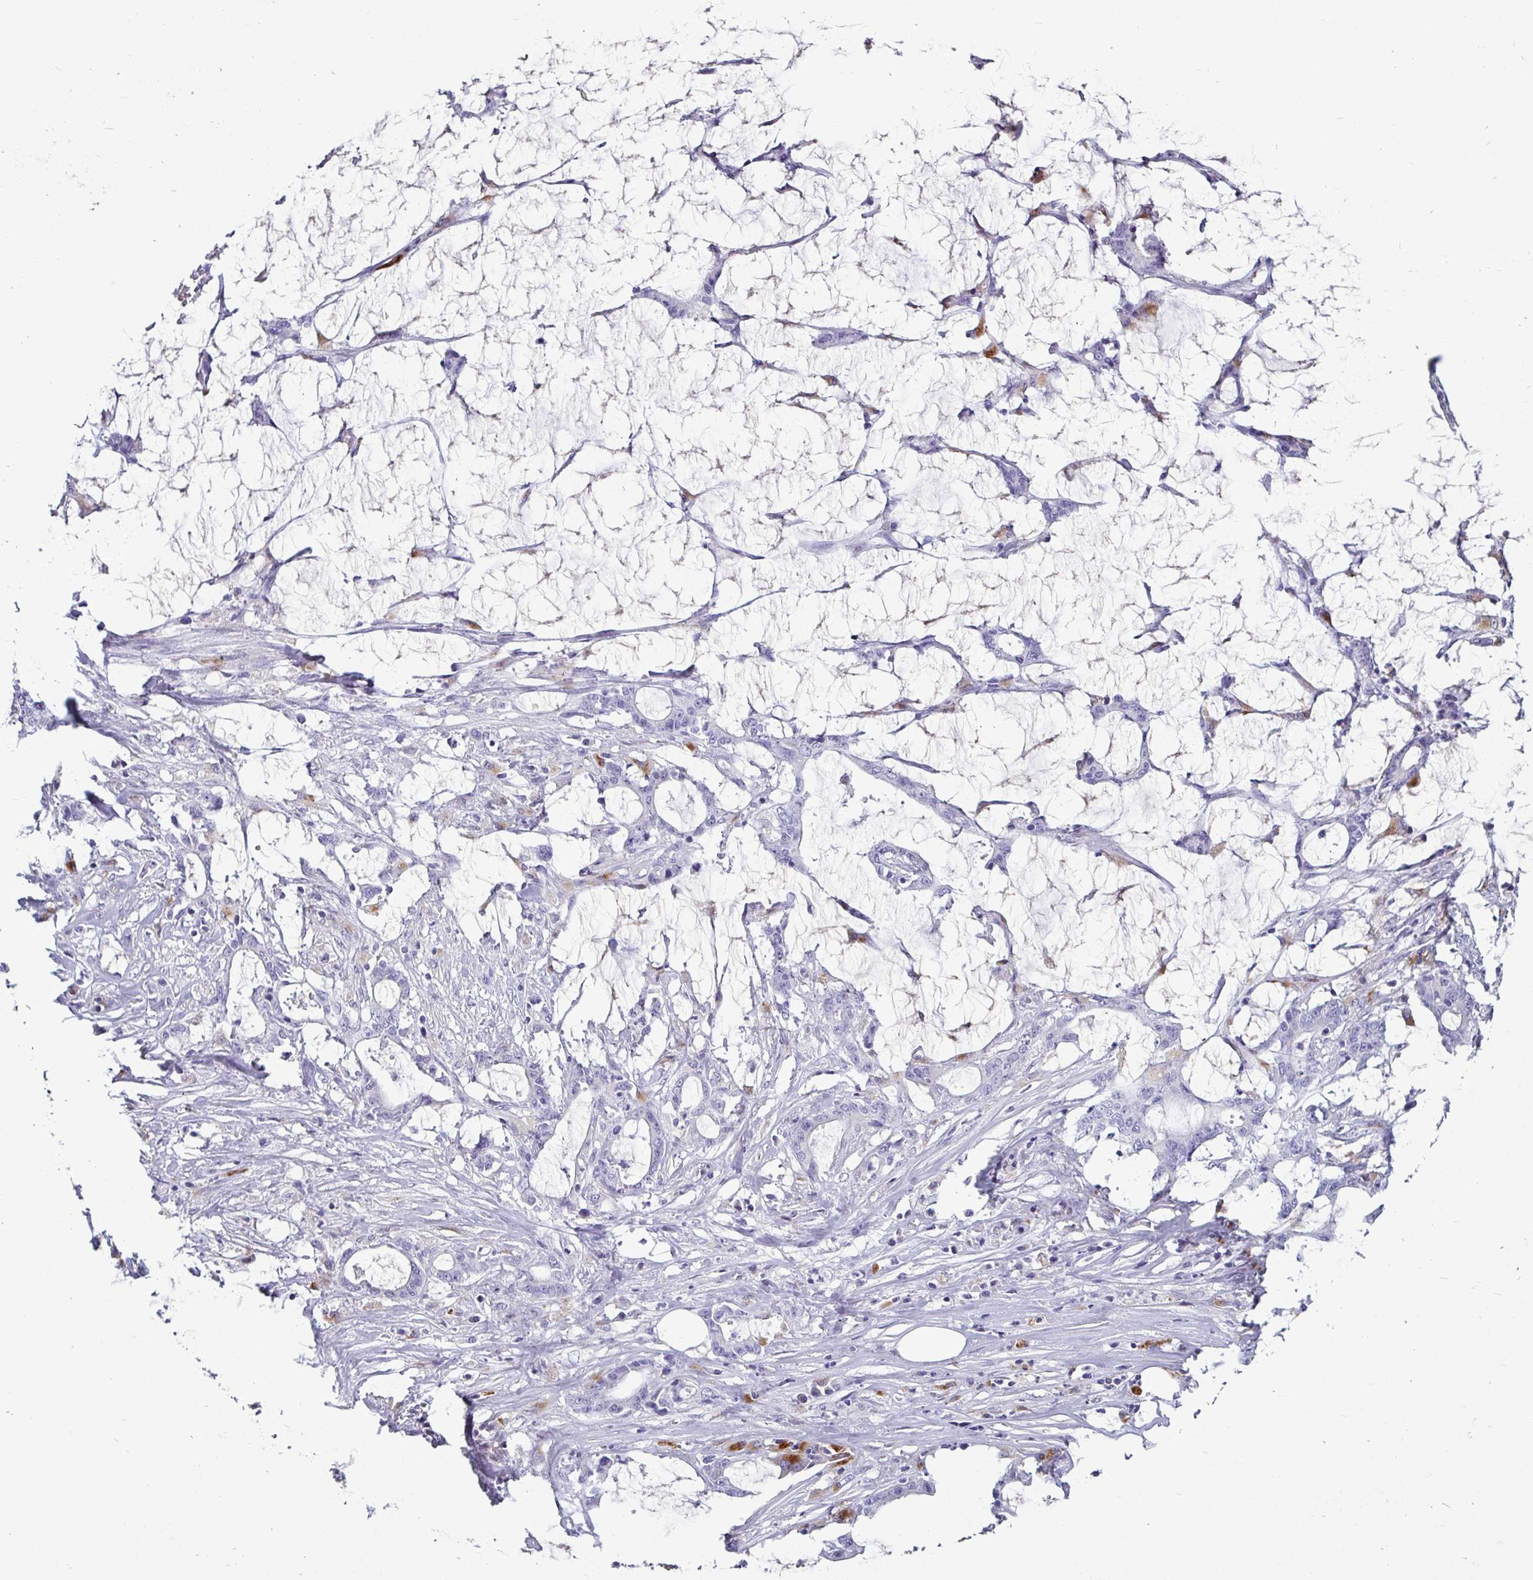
{"staining": {"intensity": "negative", "quantity": "none", "location": "none"}, "tissue": "stomach cancer", "cell_type": "Tumor cells", "image_type": "cancer", "snomed": [{"axis": "morphology", "description": "Adenocarcinoma, NOS"}, {"axis": "topography", "description": "Stomach, upper"}], "caption": "Photomicrograph shows no protein staining in tumor cells of stomach cancer tissue.", "gene": "CTSZ", "patient": {"sex": "male", "age": 68}}